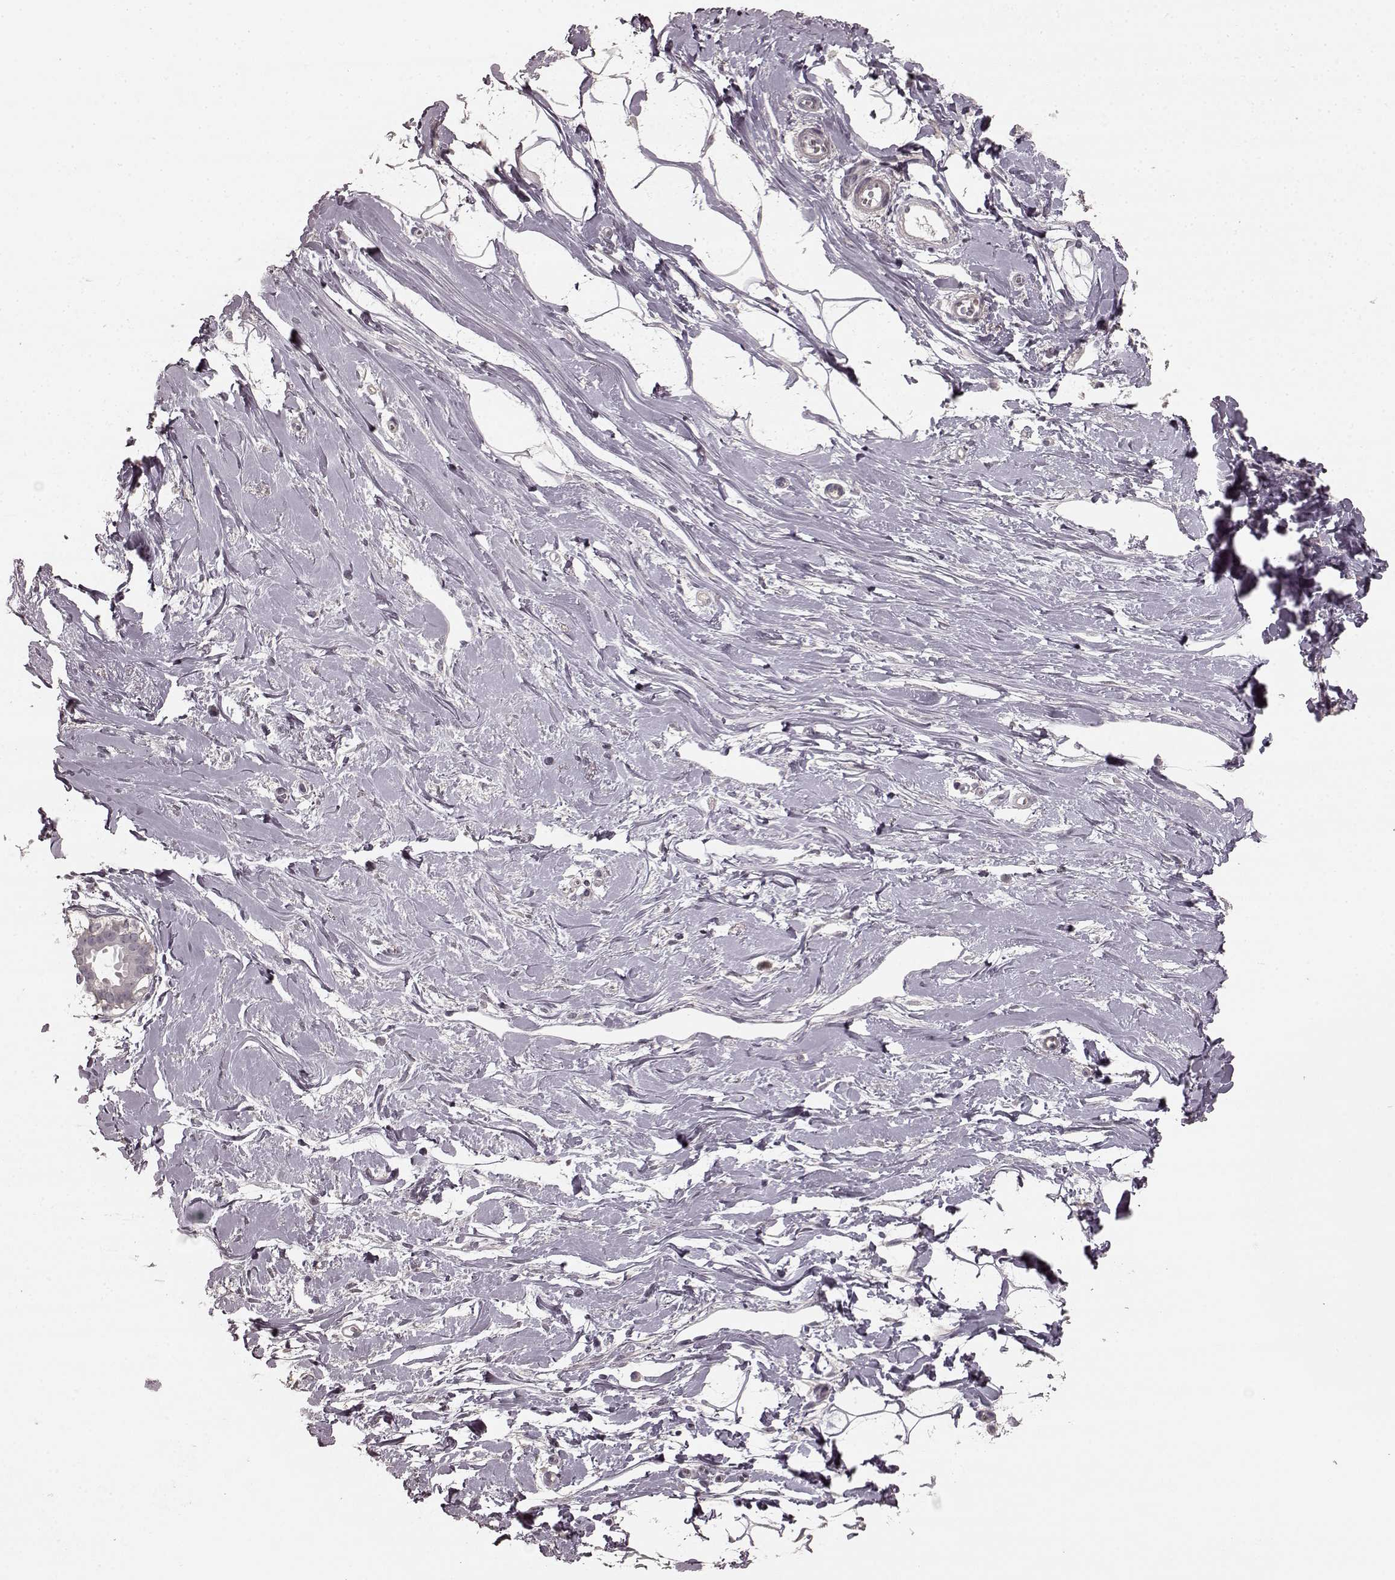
{"staining": {"intensity": "negative", "quantity": "none", "location": "none"}, "tissue": "breast", "cell_type": "Adipocytes", "image_type": "normal", "snomed": [{"axis": "morphology", "description": "Normal tissue, NOS"}, {"axis": "topography", "description": "Breast"}], "caption": "This is a micrograph of immunohistochemistry (IHC) staining of unremarkable breast, which shows no expression in adipocytes. Nuclei are stained in blue.", "gene": "PRKCE", "patient": {"sex": "female", "age": 49}}